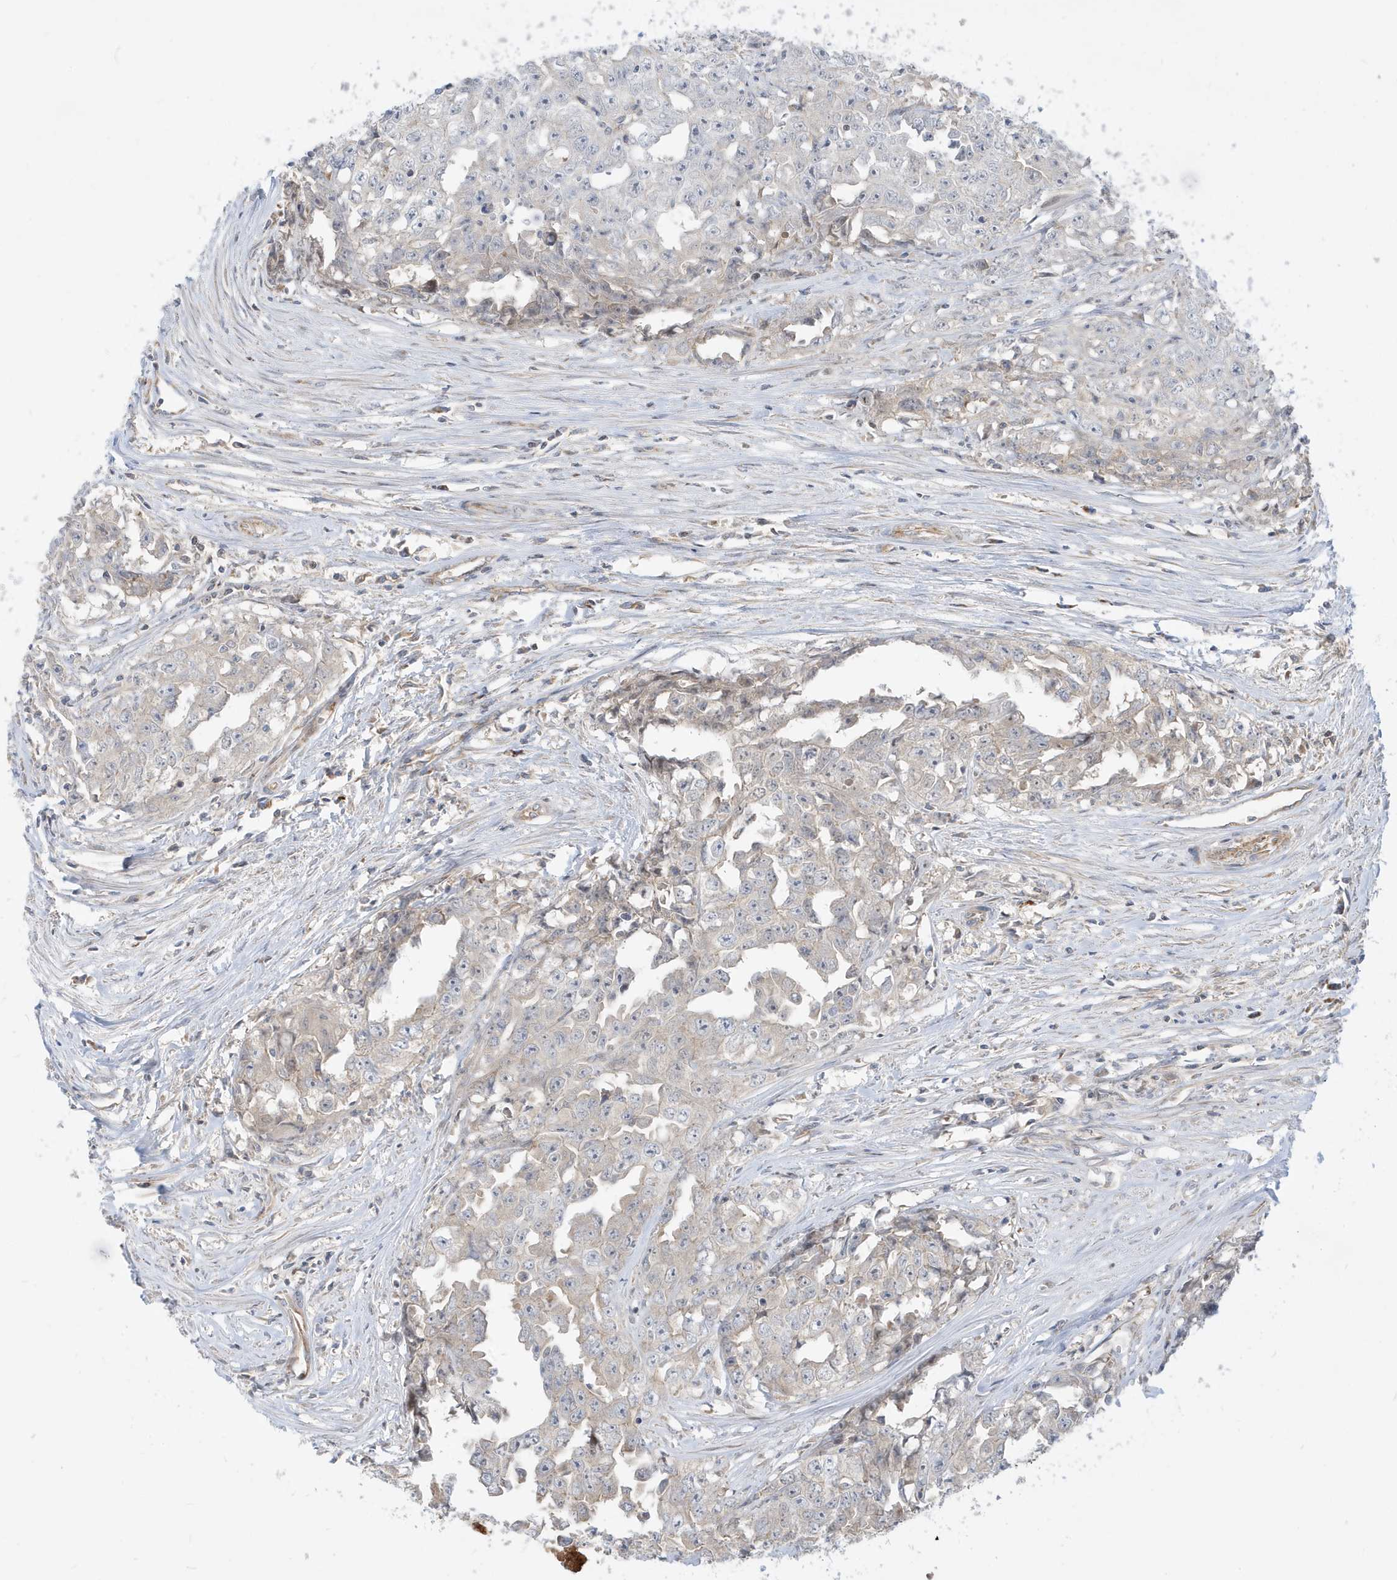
{"staining": {"intensity": "negative", "quantity": "none", "location": "none"}, "tissue": "testis cancer", "cell_type": "Tumor cells", "image_type": "cancer", "snomed": [{"axis": "morphology", "description": "Seminoma, NOS"}, {"axis": "morphology", "description": "Carcinoma, Embryonal, NOS"}, {"axis": "topography", "description": "Testis"}], "caption": "This is a micrograph of IHC staining of testis seminoma, which shows no expression in tumor cells. The staining was performed using DAB to visualize the protein expression in brown, while the nuclei were stained in blue with hematoxylin (Magnification: 20x).", "gene": "IFT57", "patient": {"sex": "male", "age": 43}}